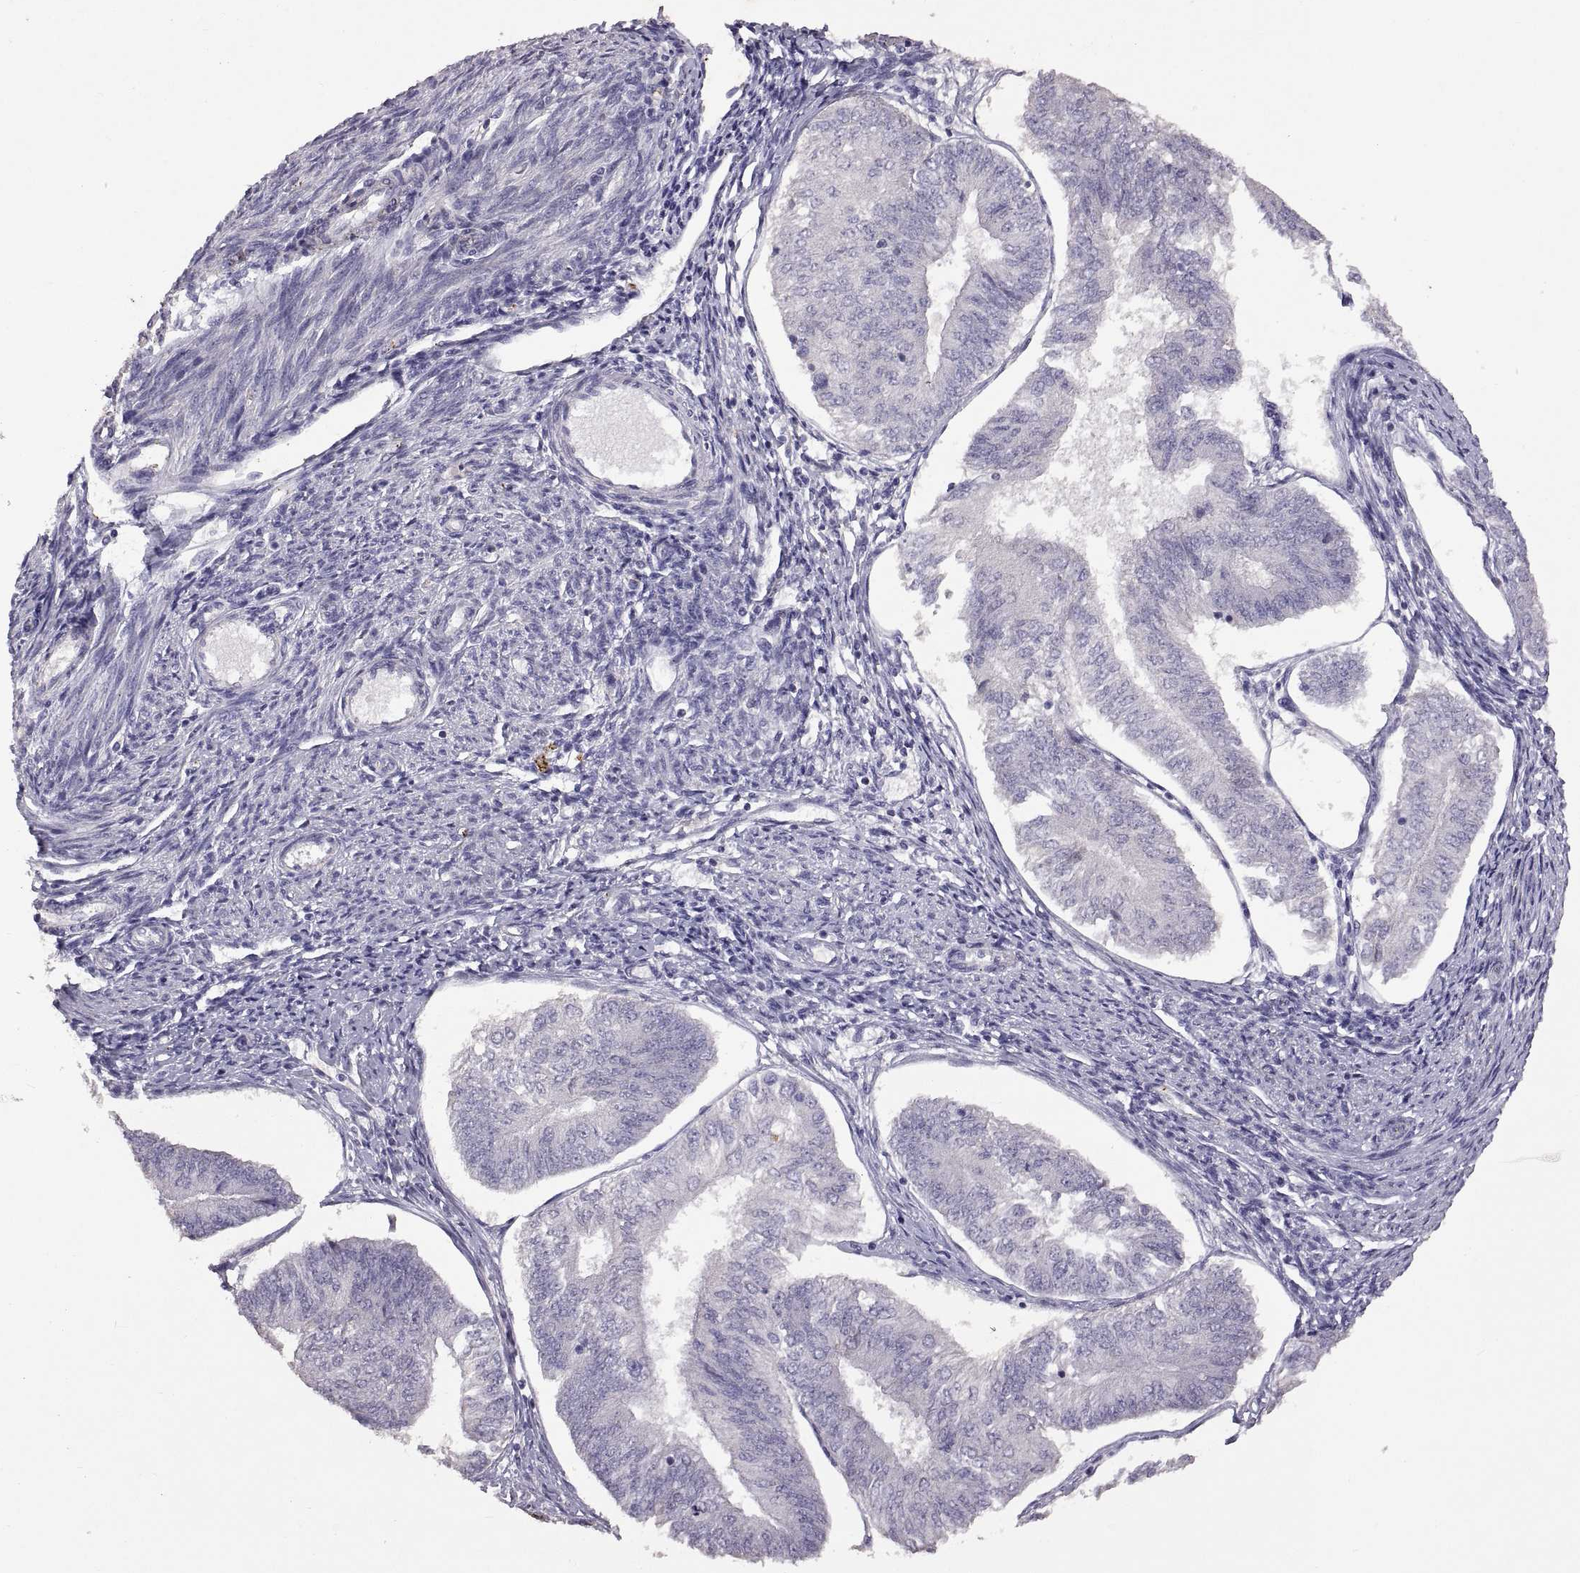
{"staining": {"intensity": "negative", "quantity": "none", "location": "none"}, "tissue": "endometrial cancer", "cell_type": "Tumor cells", "image_type": "cancer", "snomed": [{"axis": "morphology", "description": "Adenocarcinoma, NOS"}, {"axis": "topography", "description": "Endometrium"}], "caption": "Immunohistochemical staining of human endometrial cancer (adenocarcinoma) reveals no significant expression in tumor cells. Nuclei are stained in blue.", "gene": "DEFB136", "patient": {"sex": "female", "age": 58}}